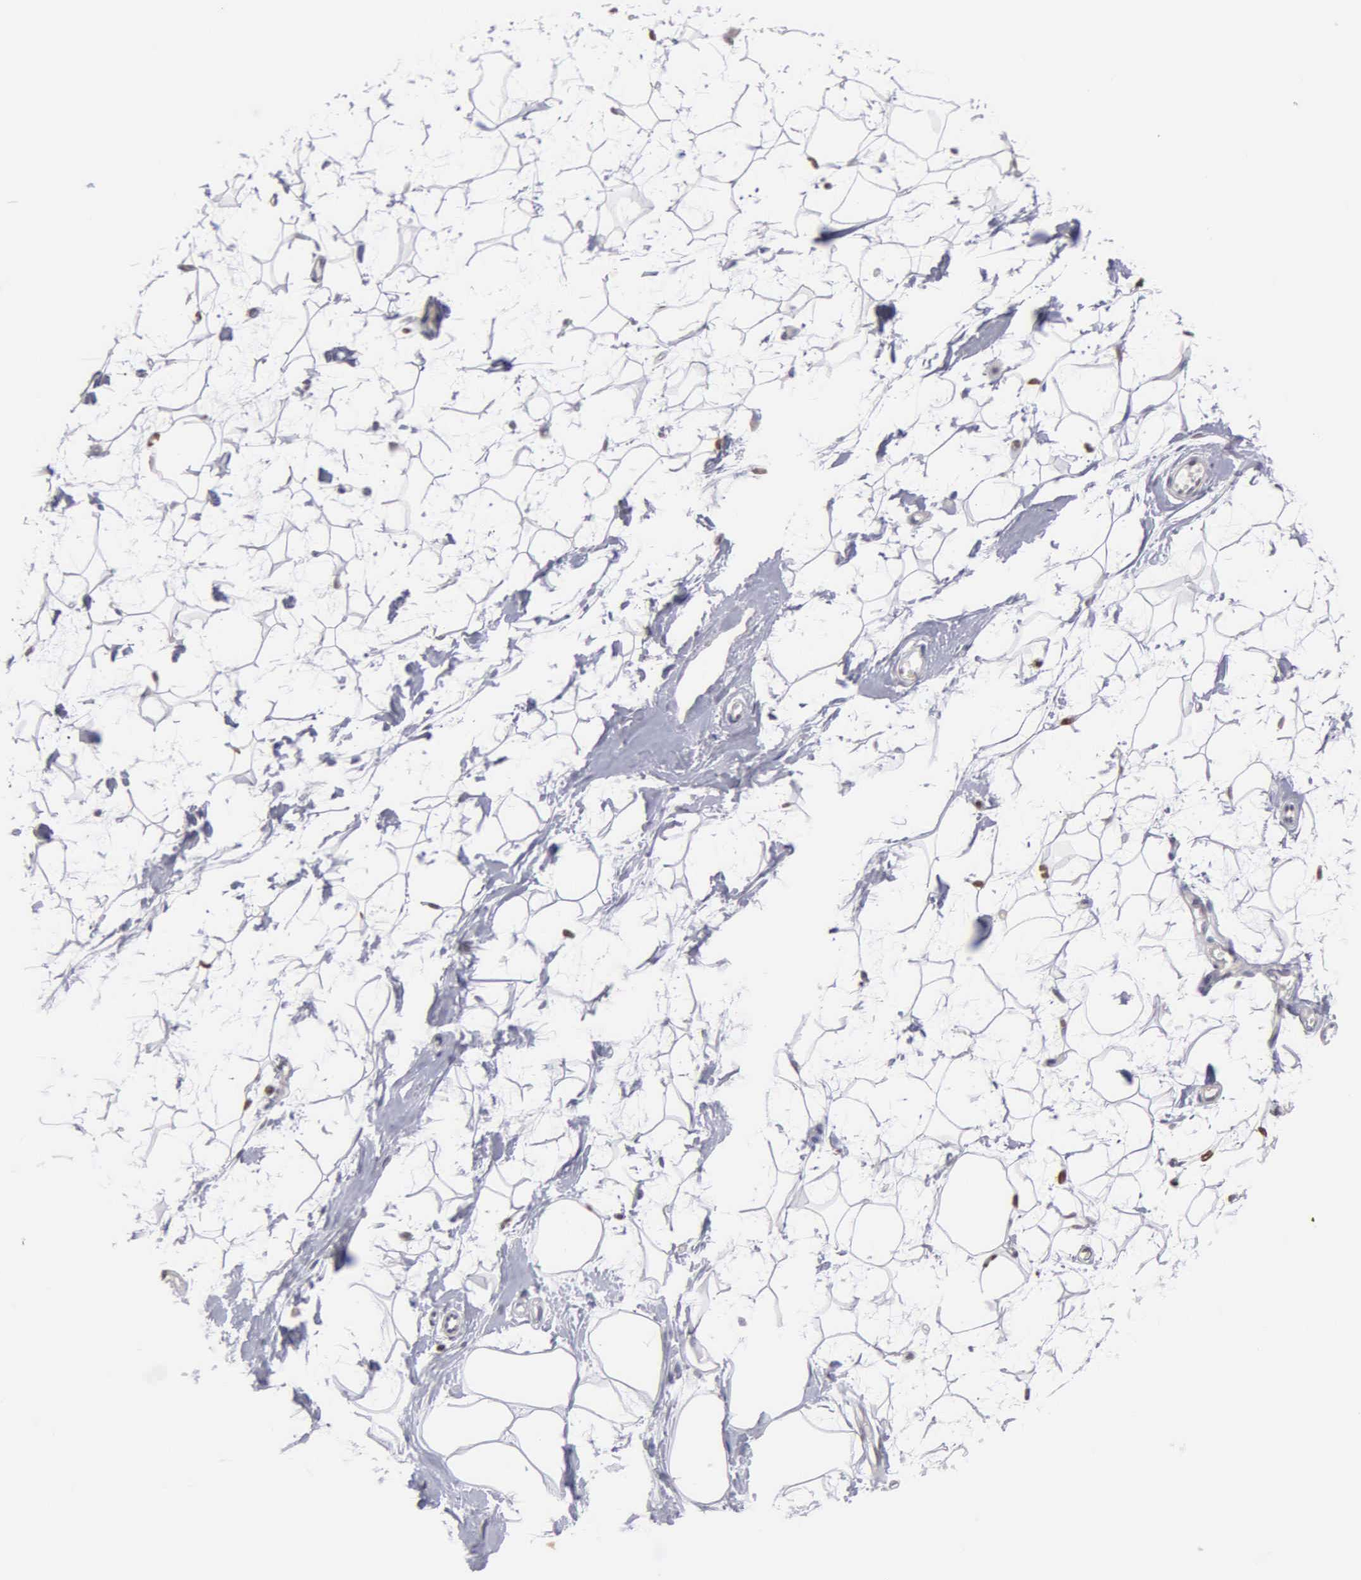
{"staining": {"intensity": "strong", "quantity": ">75%", "location": "nuclear"}, "tissue": "adipose tissue", "cell_type": "Adipocytes", "image_type": "normal", "snomed": [{"axis": "morphology", "description": "Normal tissue, NOS"}, {"axis": "topography", "description": "Breast"}], "caption": "Immunohistochemistry (IHC) of unremarkable human adipose tissue displays high levels of strong nuclear positivity in approximately >75% of adipocytes. Using DAB (brown) and hematoxylin (blue) stains, captured at high magnification using brightfield microscopy.", "gene": "CCNG1", "patient": {"sex": "female", "age": 44}}